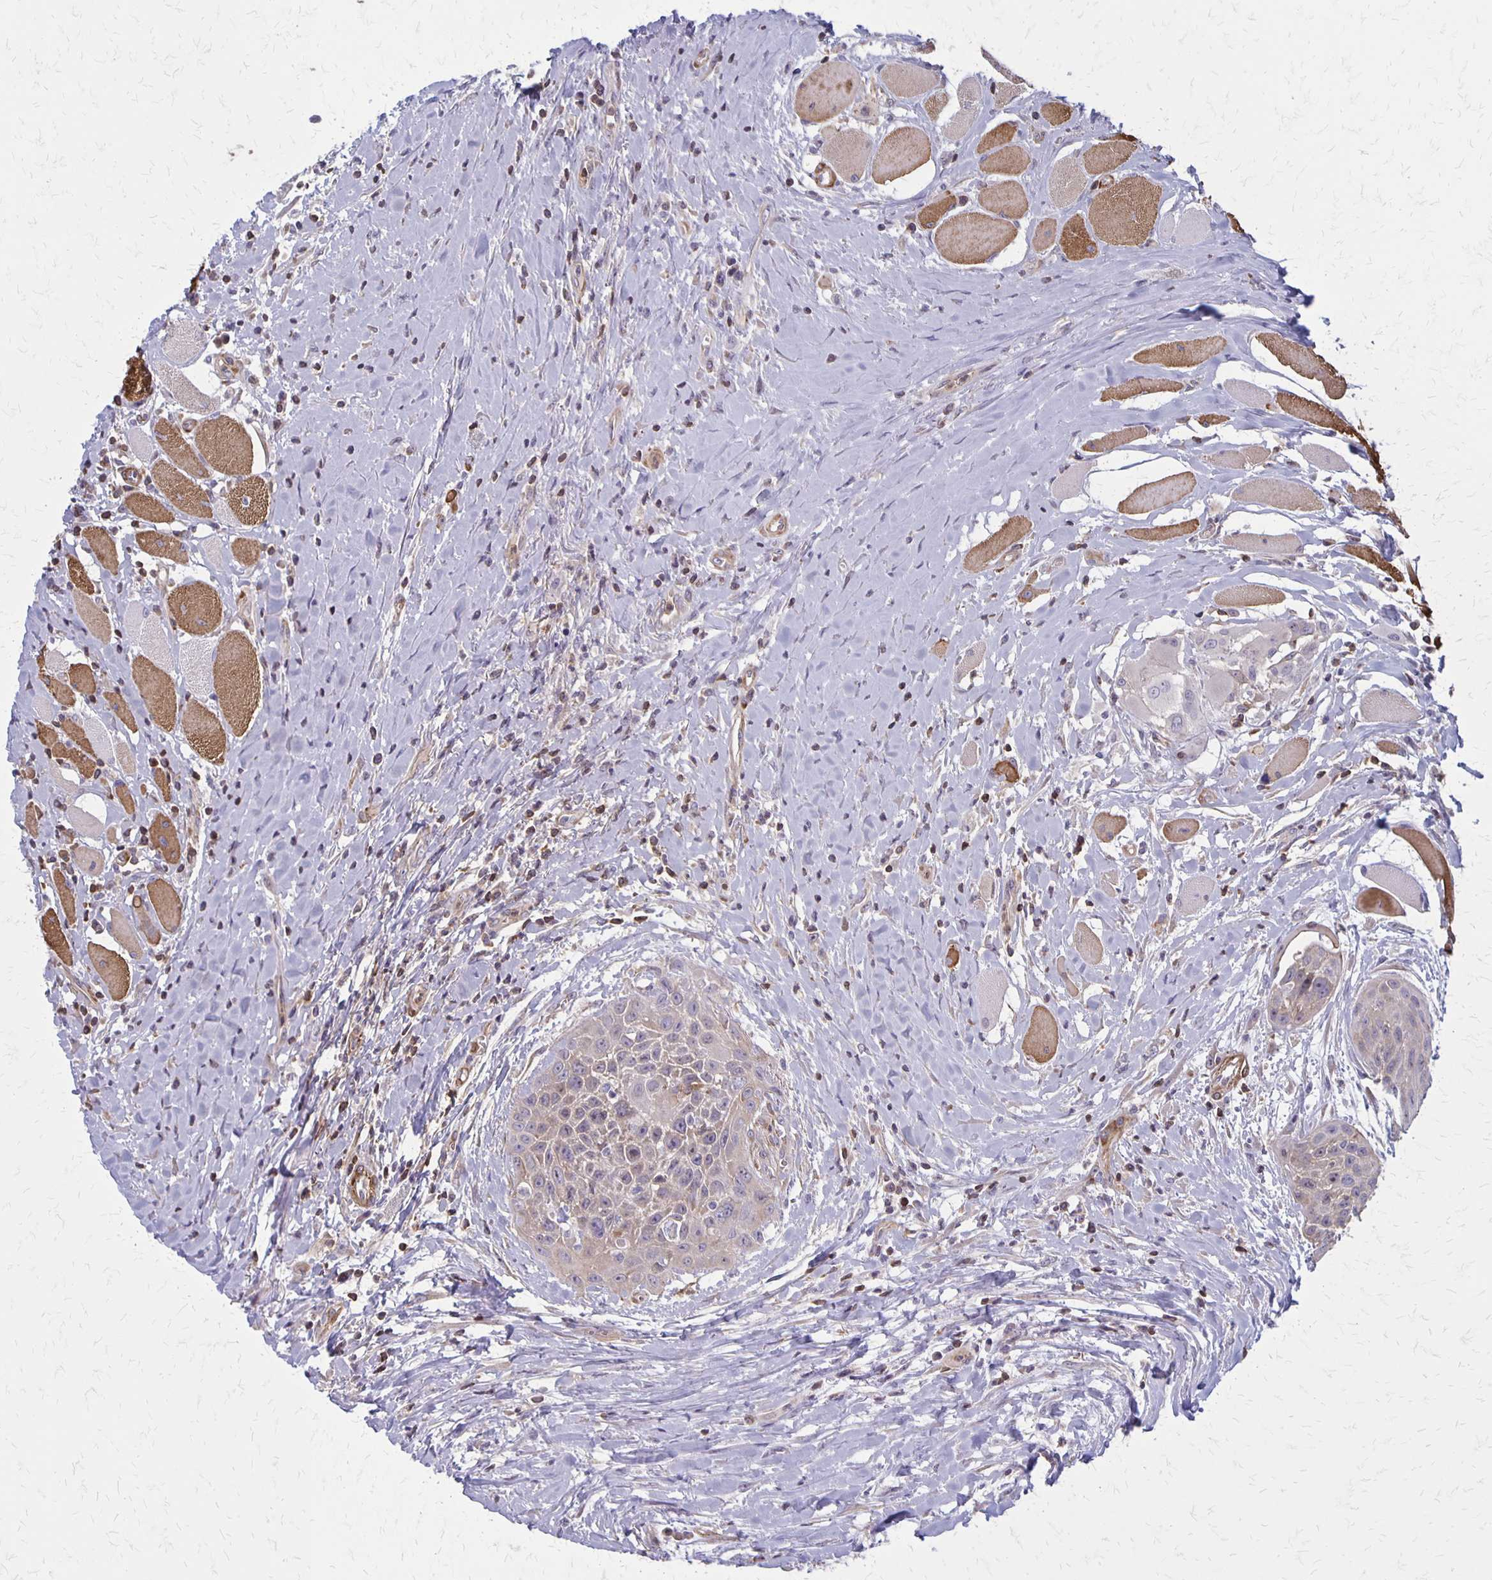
{"staining": {"intensity": "weak", "quantity": "<25%", "location": "cytoplasmic/membranous"}, "tissue": "head and neck cancer", "cell_type": "Tumor cells", "image_type": "cancer", "snomed": [{"axis": "morphology", "description": "Squamous cell carcinoma, NOS"}, {"axis": "topography", "description": "Head-Neck"}], "caption": "DAB (3,3'-diaminobenzidine) immunohistochemical staining of human head and neck cancer exhibits no significant expression in tumor cells.", "gene": "SEPTIN5", "patient": {"sex": "female", "age": 73}}